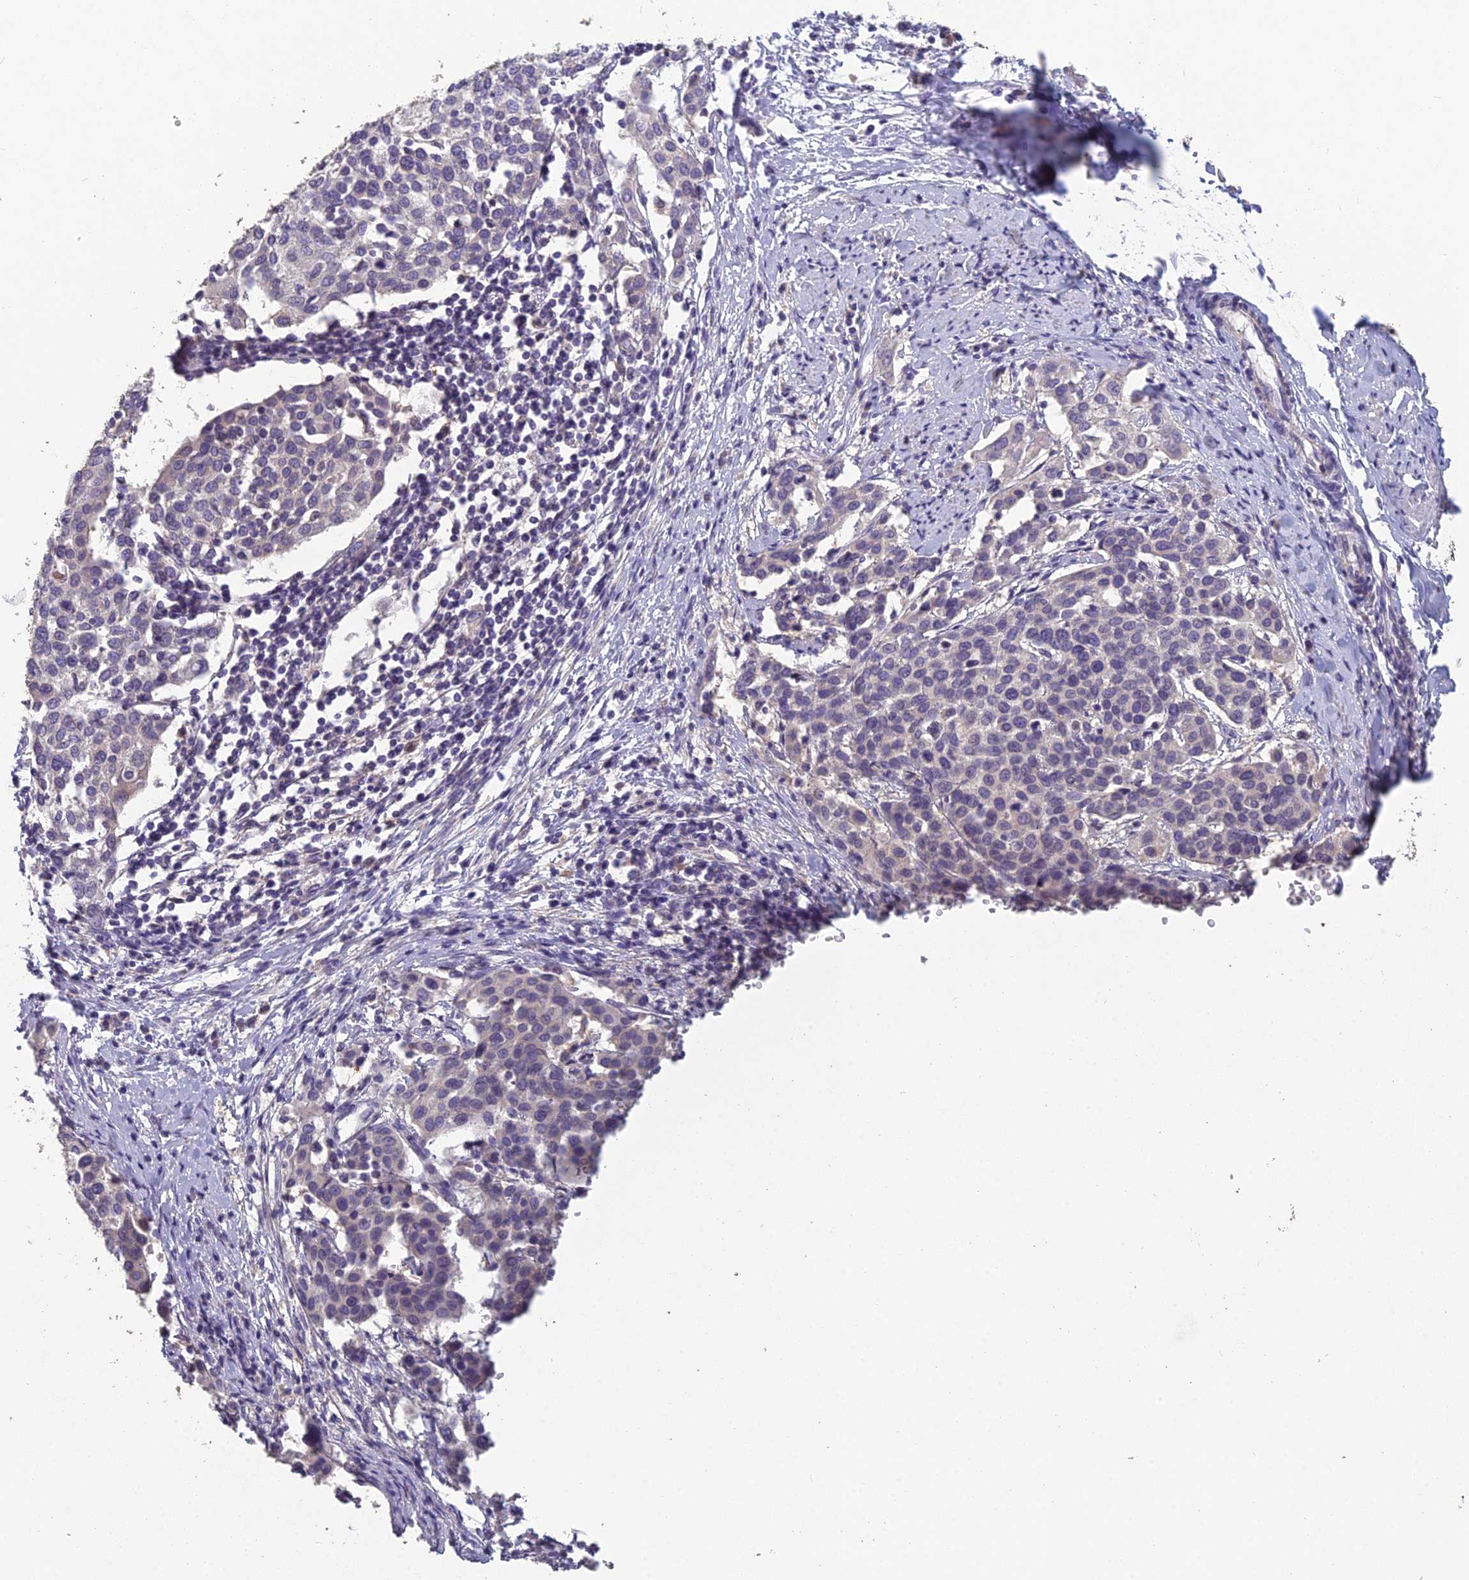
{"staining": {"intensity": "negative", "quantity": "none", "location": "none"}, "tissue": "cervical cancer", "cell_type": "Tumor cells", "image_type": "cancer", "snomed": [{"axis": "morphology", "description": "Squamous cell carcinoma, NOS"}, {"axis": "topography", "description": "Cervix"}], "caption": "High magnification brightfield microscopy of cervical cancer (squamous cell carcinoma) stained with DAB (3,3'-diaminobenzidine) (brown) and counterstained with hematoxylin (blue): tumor cells show no significant expression.", "gene": "CEACAM16", "patient": {"sex": "female", "age": 44}}